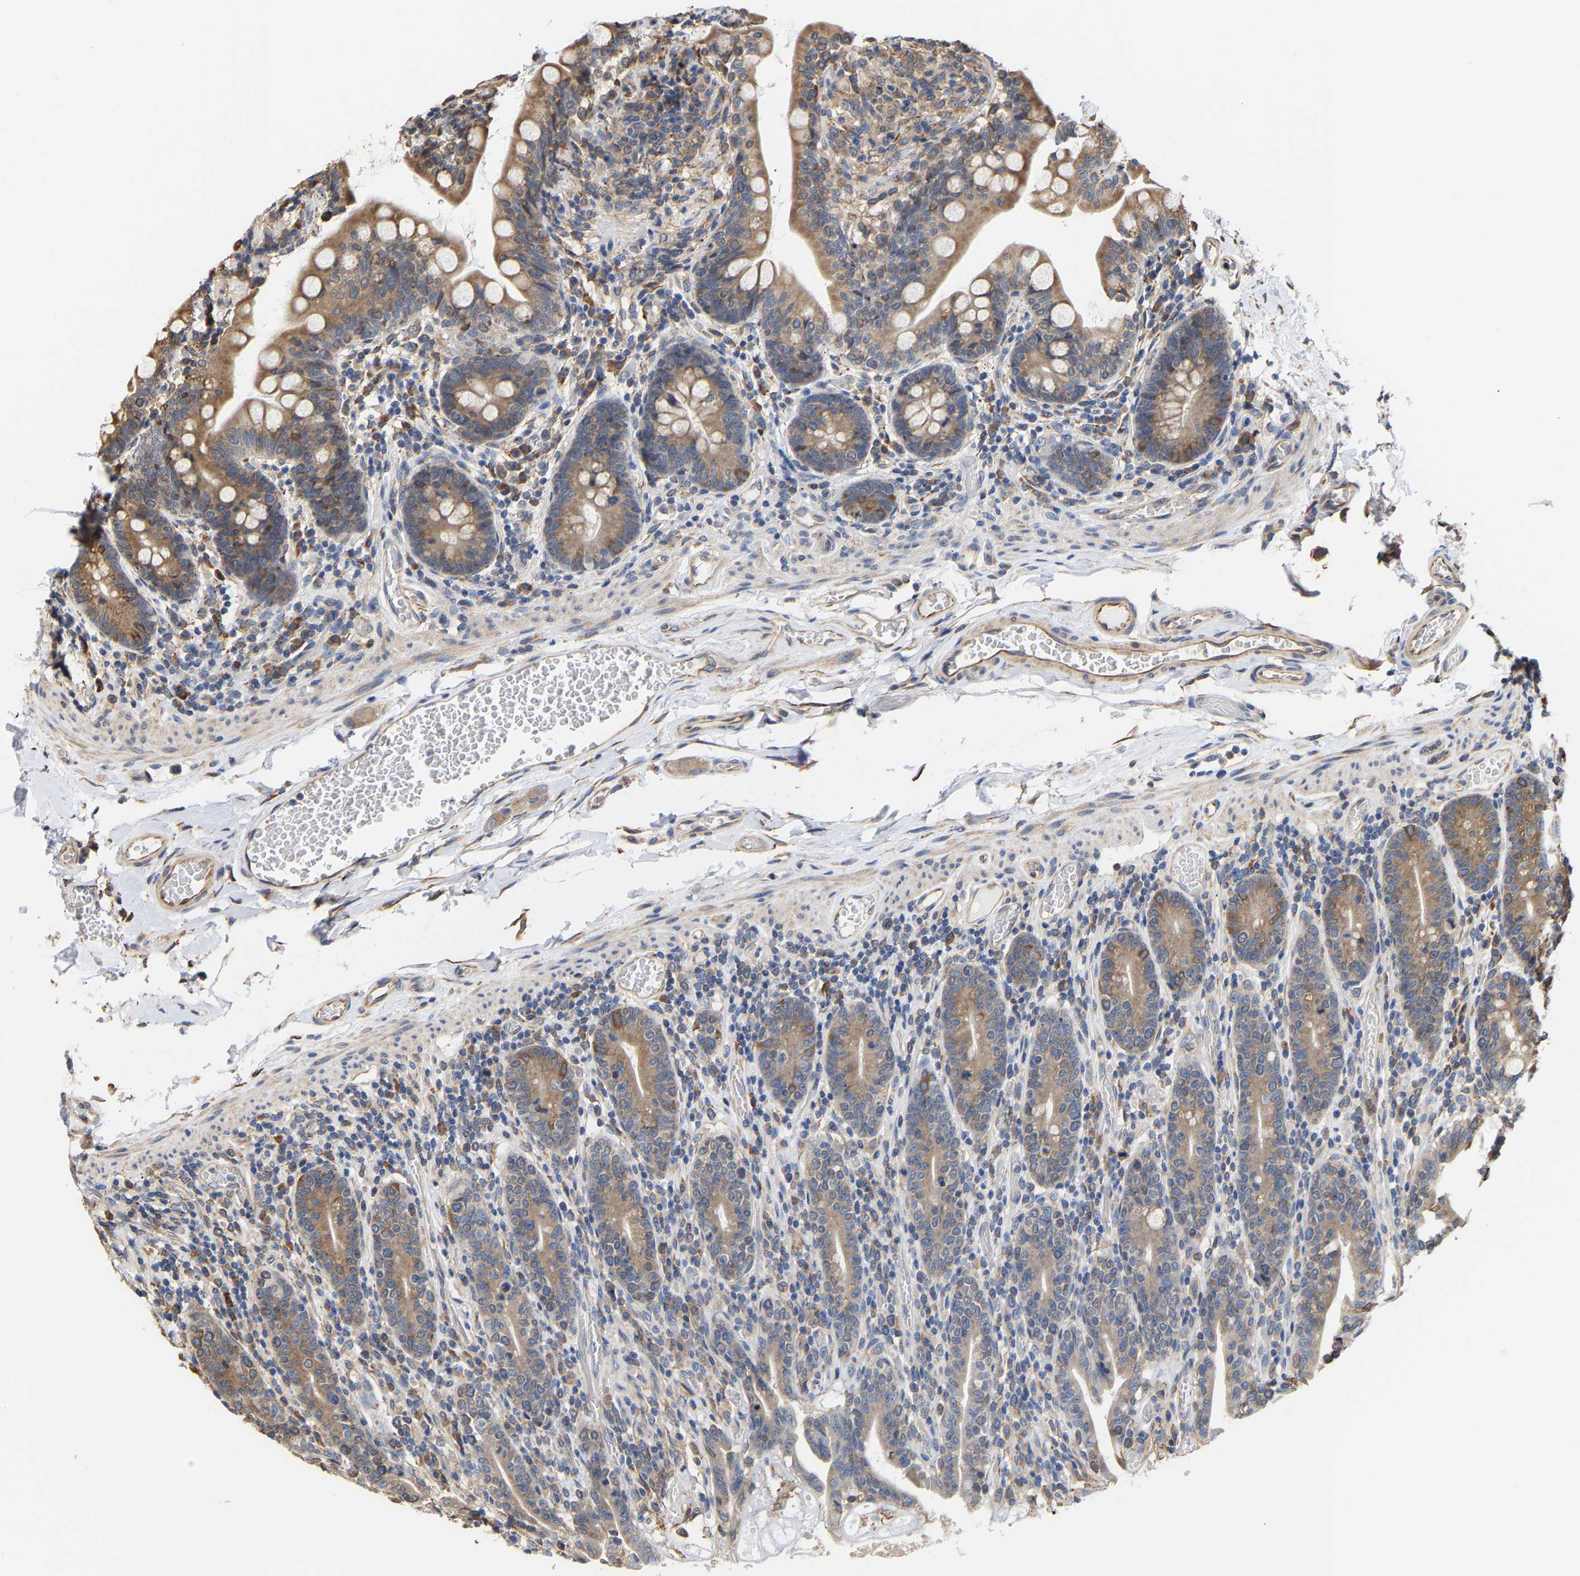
{"staining": {"intensity": "moderate", "quantity": ">75%", "location": "cytoplasmic/membranous"}, "tissue": "small intestine", "cell_type": "Glandular cells", "image_type": "normal", "snomed": [{"axis": "morphology", "description": "Normal tissue, NOS"}, {"axis": "topography", "description": "Small intestine"}], "caption": "Glandular cells display medium levels of moderate cytoplasmic/membranous expression in approximately >75% of cells in unremarkable human small intestine.", "gene": "ARAP1", "patient": {"sex": "female", "age": 56}}